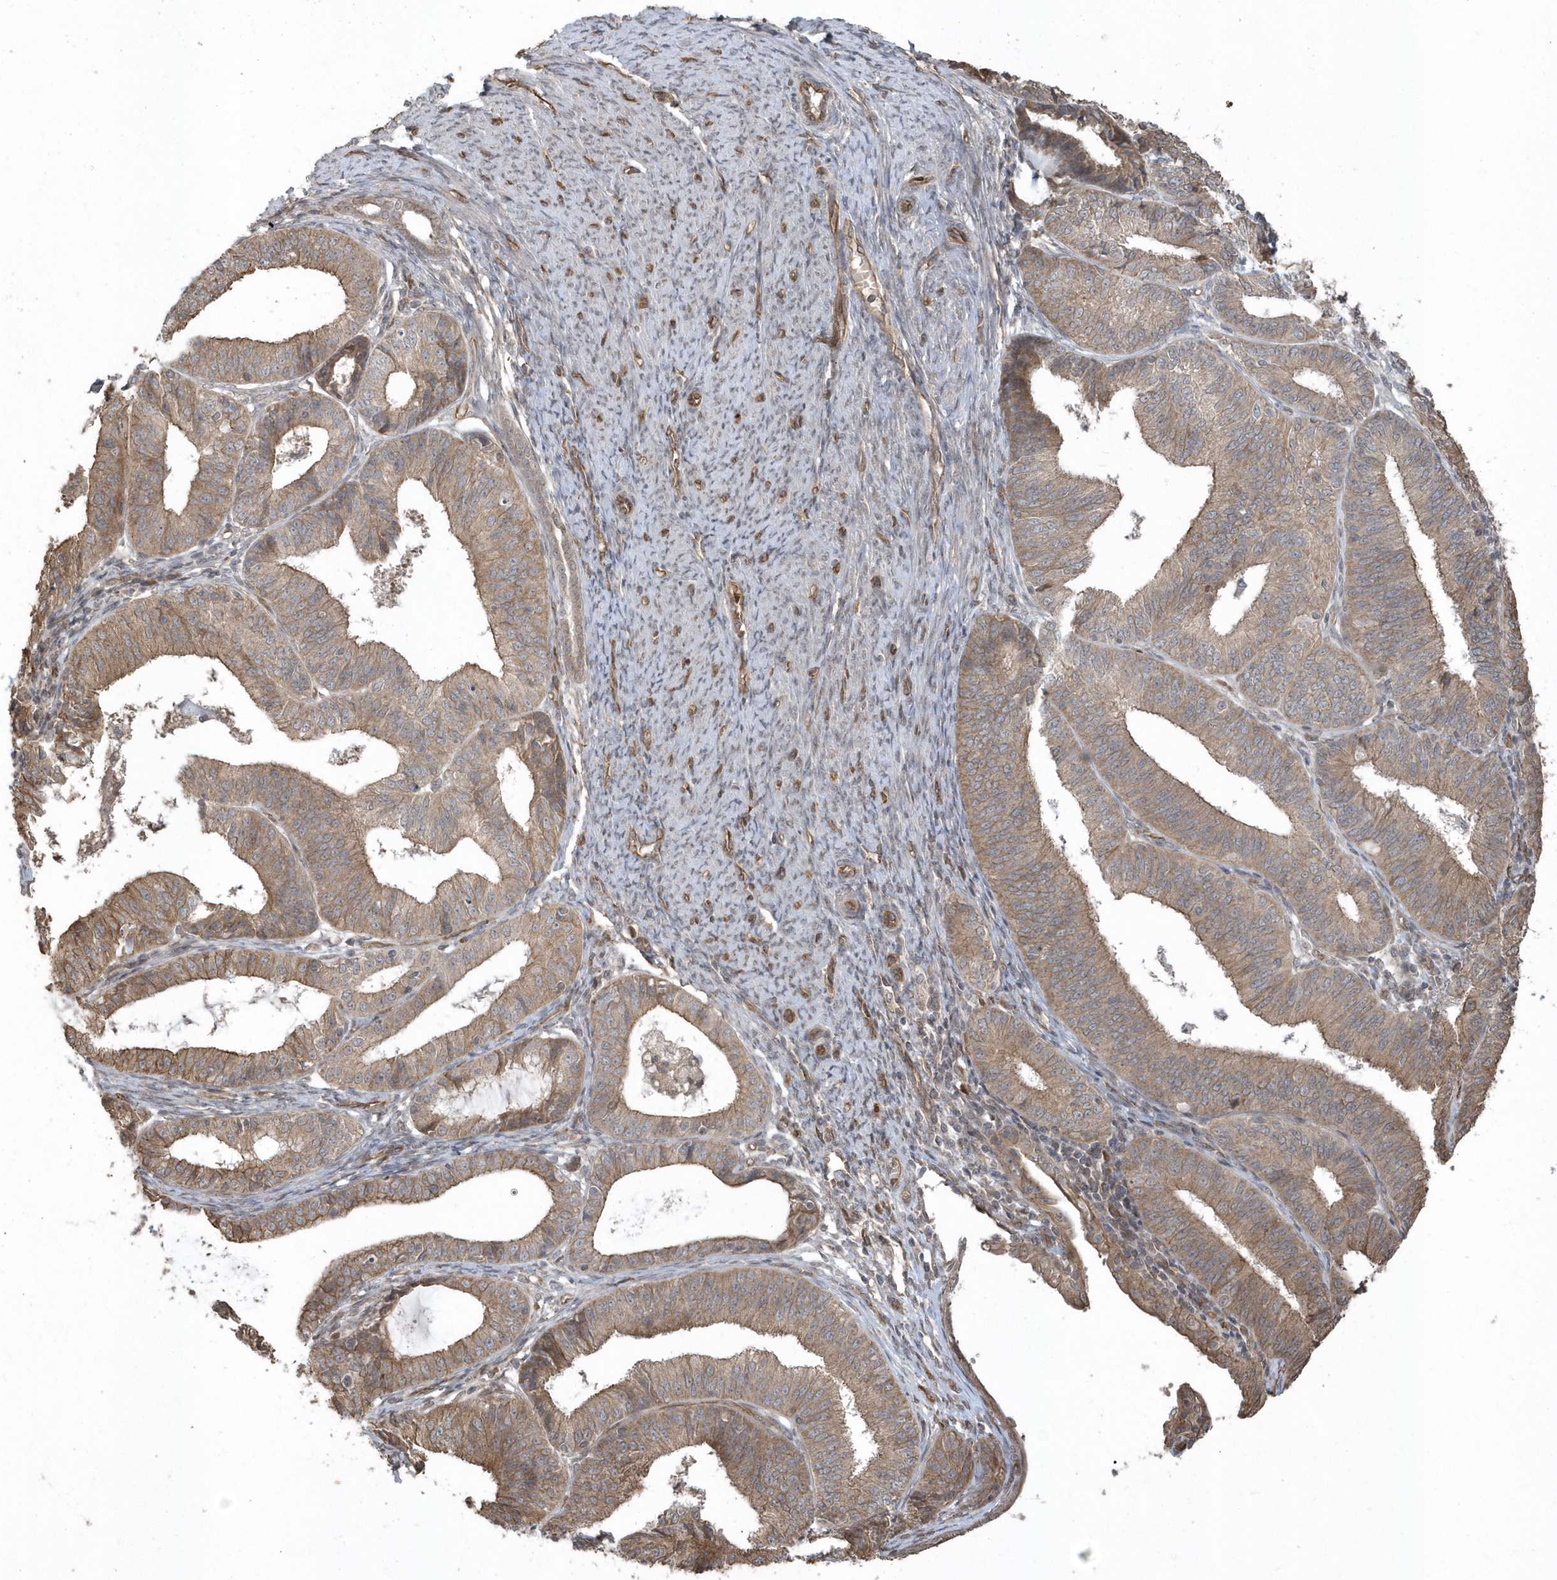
{"staining": {"intensity": "moderate", "quantity": ">75%", "location": "cytoplasmic/membranous"}, "tissue": "endometrial cancer", "cell_type": "Tumor cells", "image_type": "cancer", "snomed": [{"axis": "morphology", "description": "Adenocarcinoma, NOS"}, {"axis": "topography", "description": "Endometrium"}], "caption": "Endometrial adenocarcinoma was stained to show a protein in brown. There is medium levels of moderate cytoplasmic/membranous staining in about >75% of tumor cells. (DAB (3,3'-diaminobenzidine) = brown stain, brightfield microscopy at high magnification).", "gene": "HERPUD1", "patient": {"sex": "female", "age": 51}}